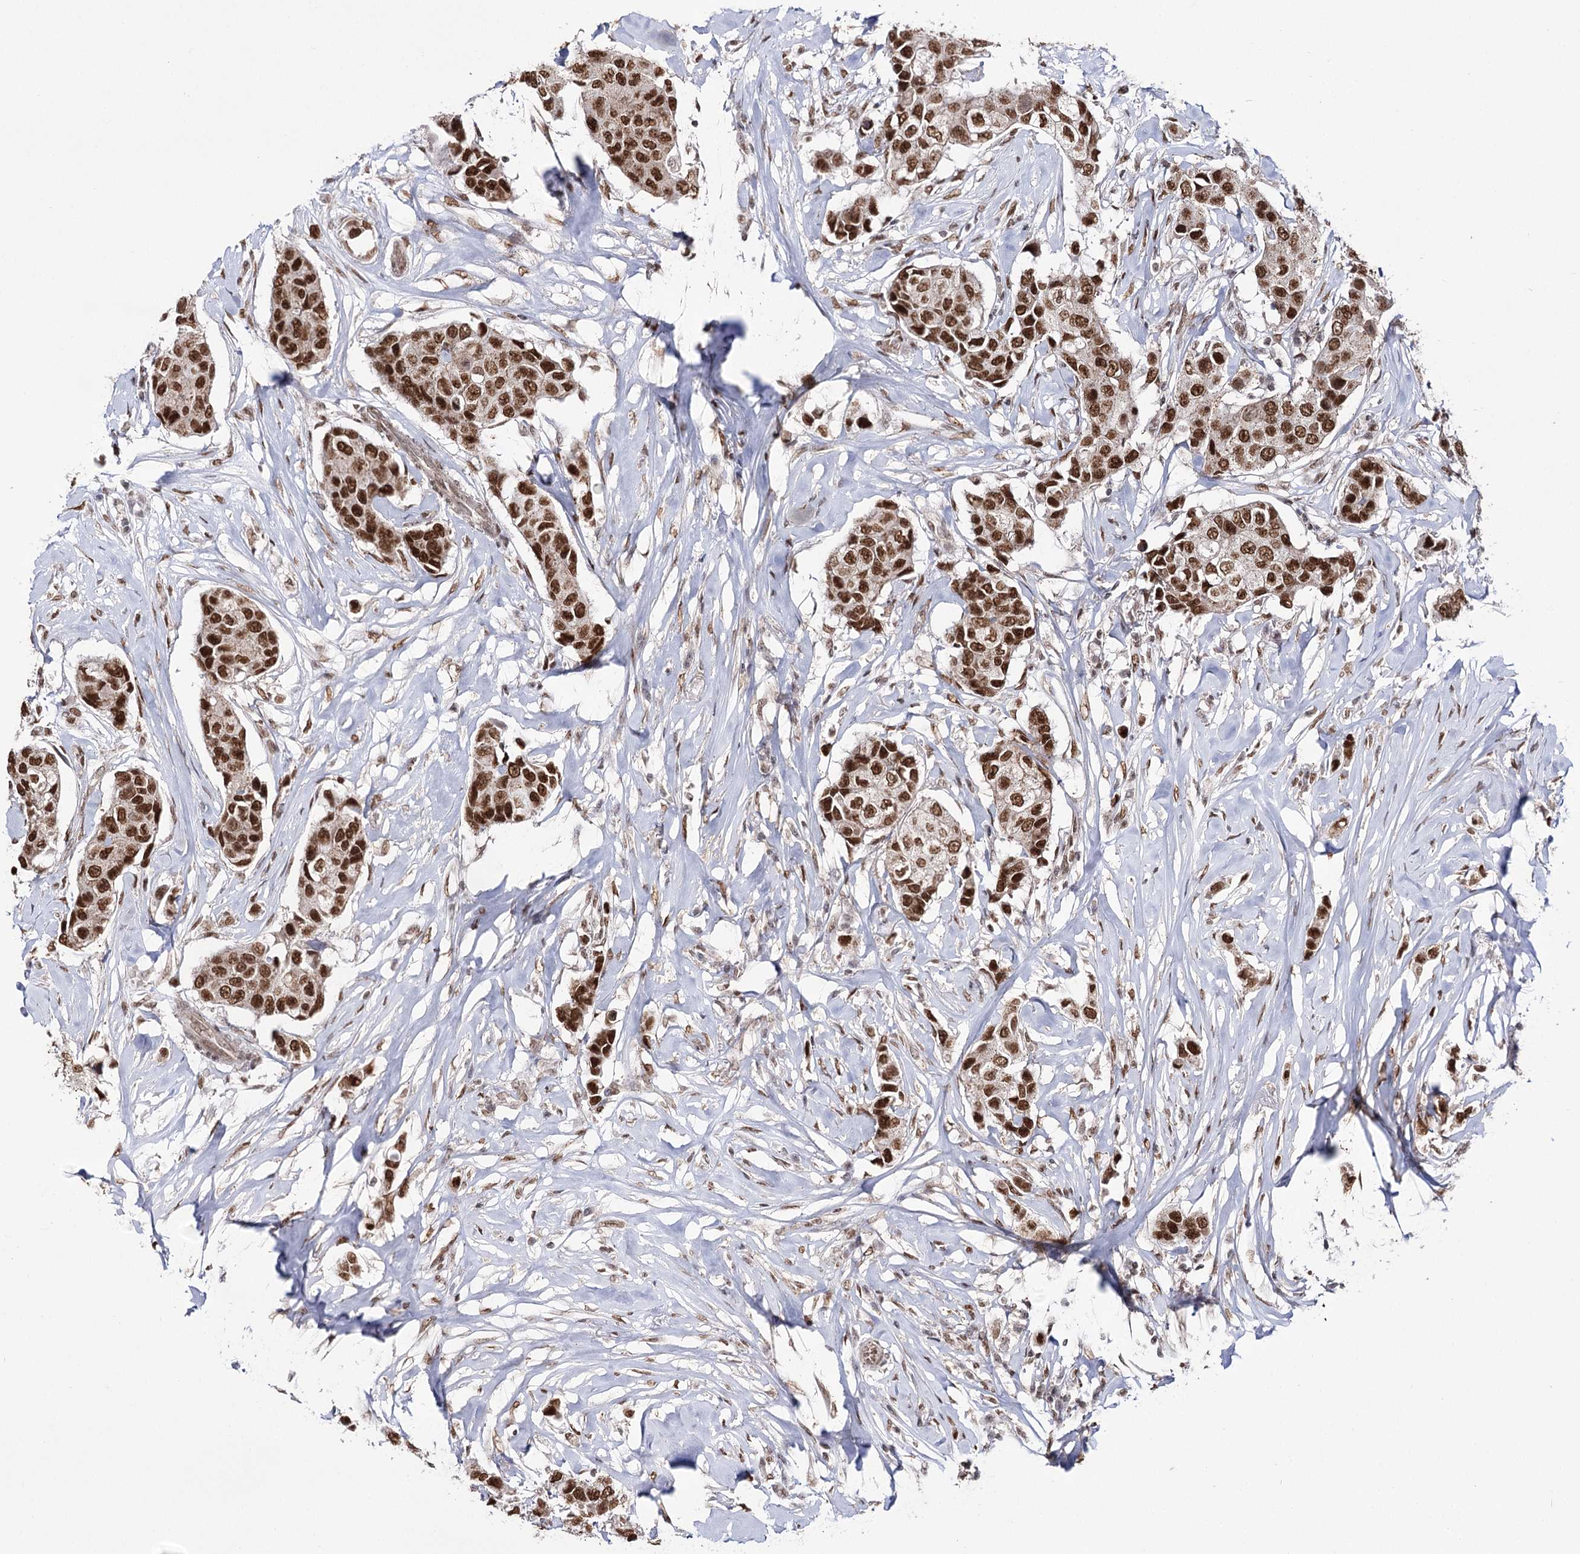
{"staining": {"intensity": "moderate", "quantity": ">75%", "location": "nuclear"}, "tissue": "breast cancer", "cell_type": "Tumor cells", "image_type": "cancer", "snomed": [{"axis": "morphology", "description": "Duct carcinoma"}, {"axis": "topography", "description": "Breast"}], "caption": "High-power microscopy captured an immunohistochemistry photomicrograph of infiltrating ductal carcinoma (breast), revealing moderate nuclear expression in approximately >75% of tumor cells. (DAB (3,3'-diaminobenzidine) = brown stain, brightfield microscopy at high magnification).", "gene": "VGLL4", "patient": {"sex": "female", "age": 80}}